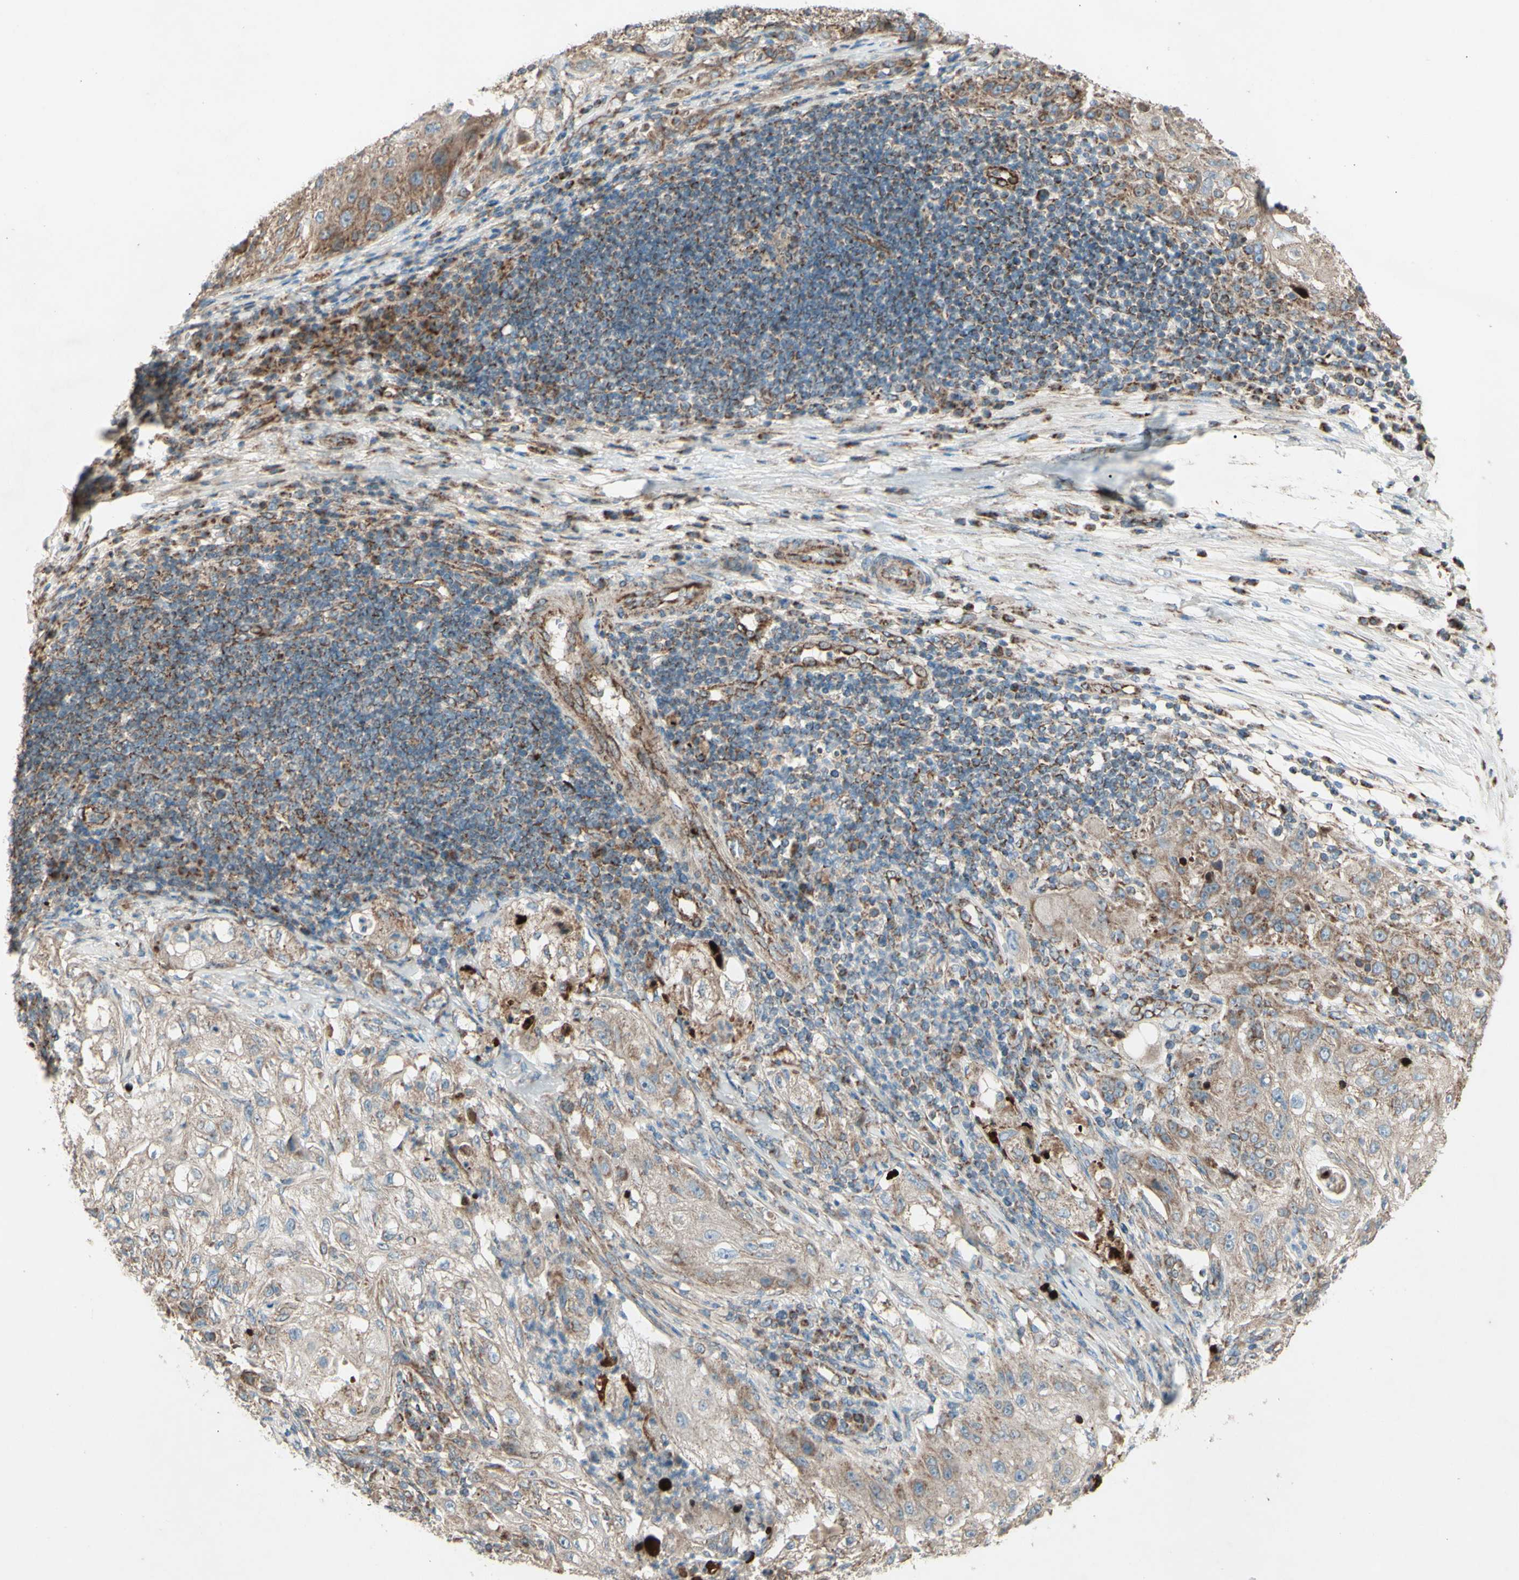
{"staining": {"intensity": "moderate", "quantity": ">75%", "location": "cytoplasmic/membranous"}, "tissue": "lung cancer", "cell_type": "Tumor cells", "image_type": "cancer", "snomed": [{"axis": "morphology", "description": "Inflammation, NOS"}, {"axis": "morphology", "description": "Squamous cell carcinoma, NOS"}, {"axis": "topography", "description": "Lymph node"}, {"axis": "topography", "description": "Soft tissue"}, {"axis": "topography", "description": "Lung"}], "caption": "High-magnification brightfield microscopy of lung cancer stained with DAB (brown) and counterstained with hematoxylin (blue). tumor cells exhibit moderate cytoplasmic/membranous expression is seen in approximately>75% of cells.", "gene": "RHOT1", "patient": {"sex": "male", "age": 66}}